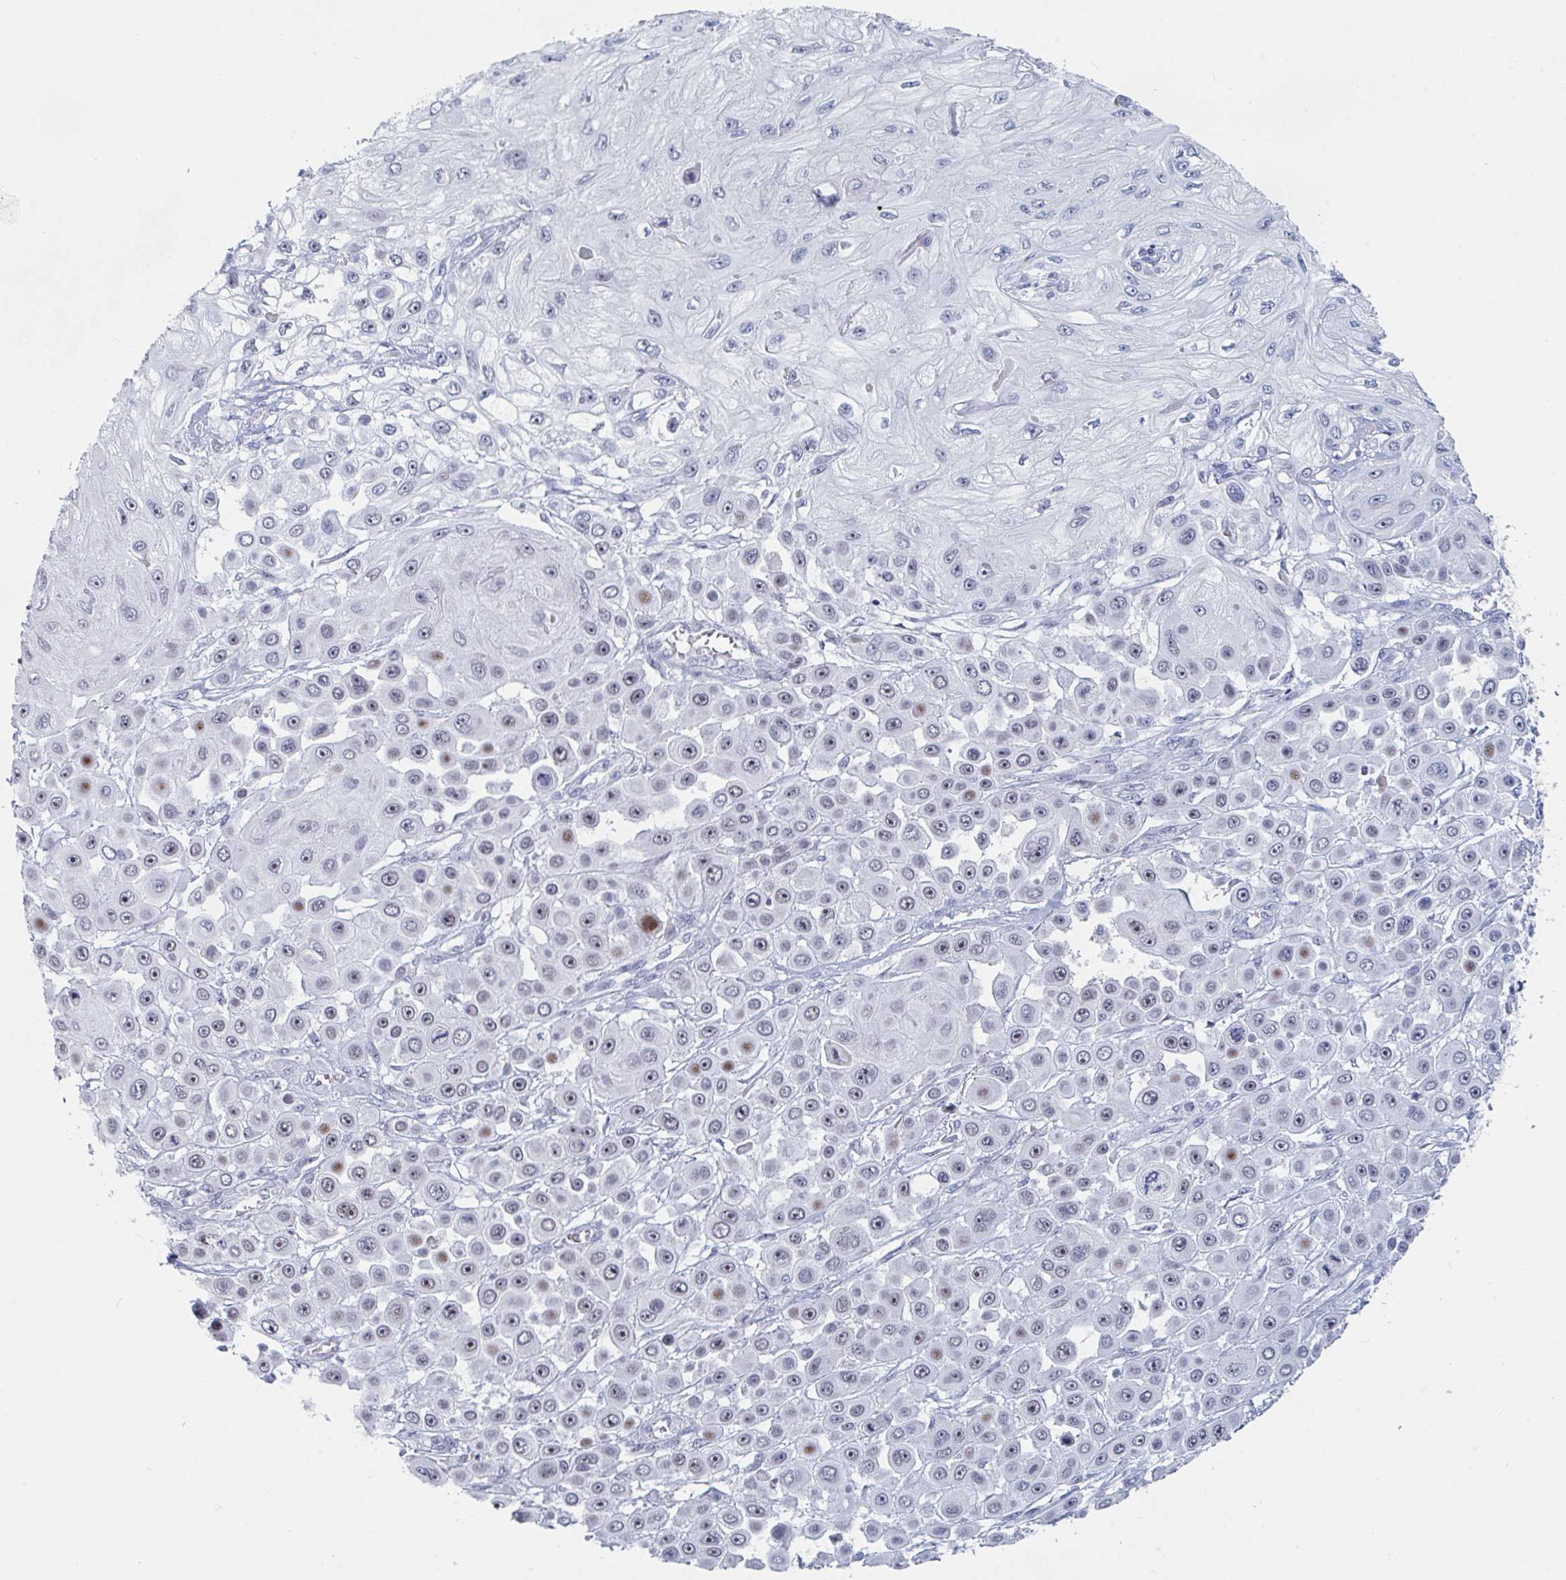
{"staining": {"intensity": "moderate", "quantity": "25%-75%", "location": "nuclear"}, "tissue": "skin cancer", "cell_type": "Tumor cells", "image_type": "cancer", "snomed": [{"axis": "morphology", "description": "Squamous cell carcinoma, NOS"}, {"axis": "topography", "description": "Skin"}], "caption": "Immunohistochemical staining of skin cancer reveals moderate nuclear protein positivity in about 25%-75% of tumor cells.", "gene": "NR1H2", "patient": {"sex": "male", "age": 67}}